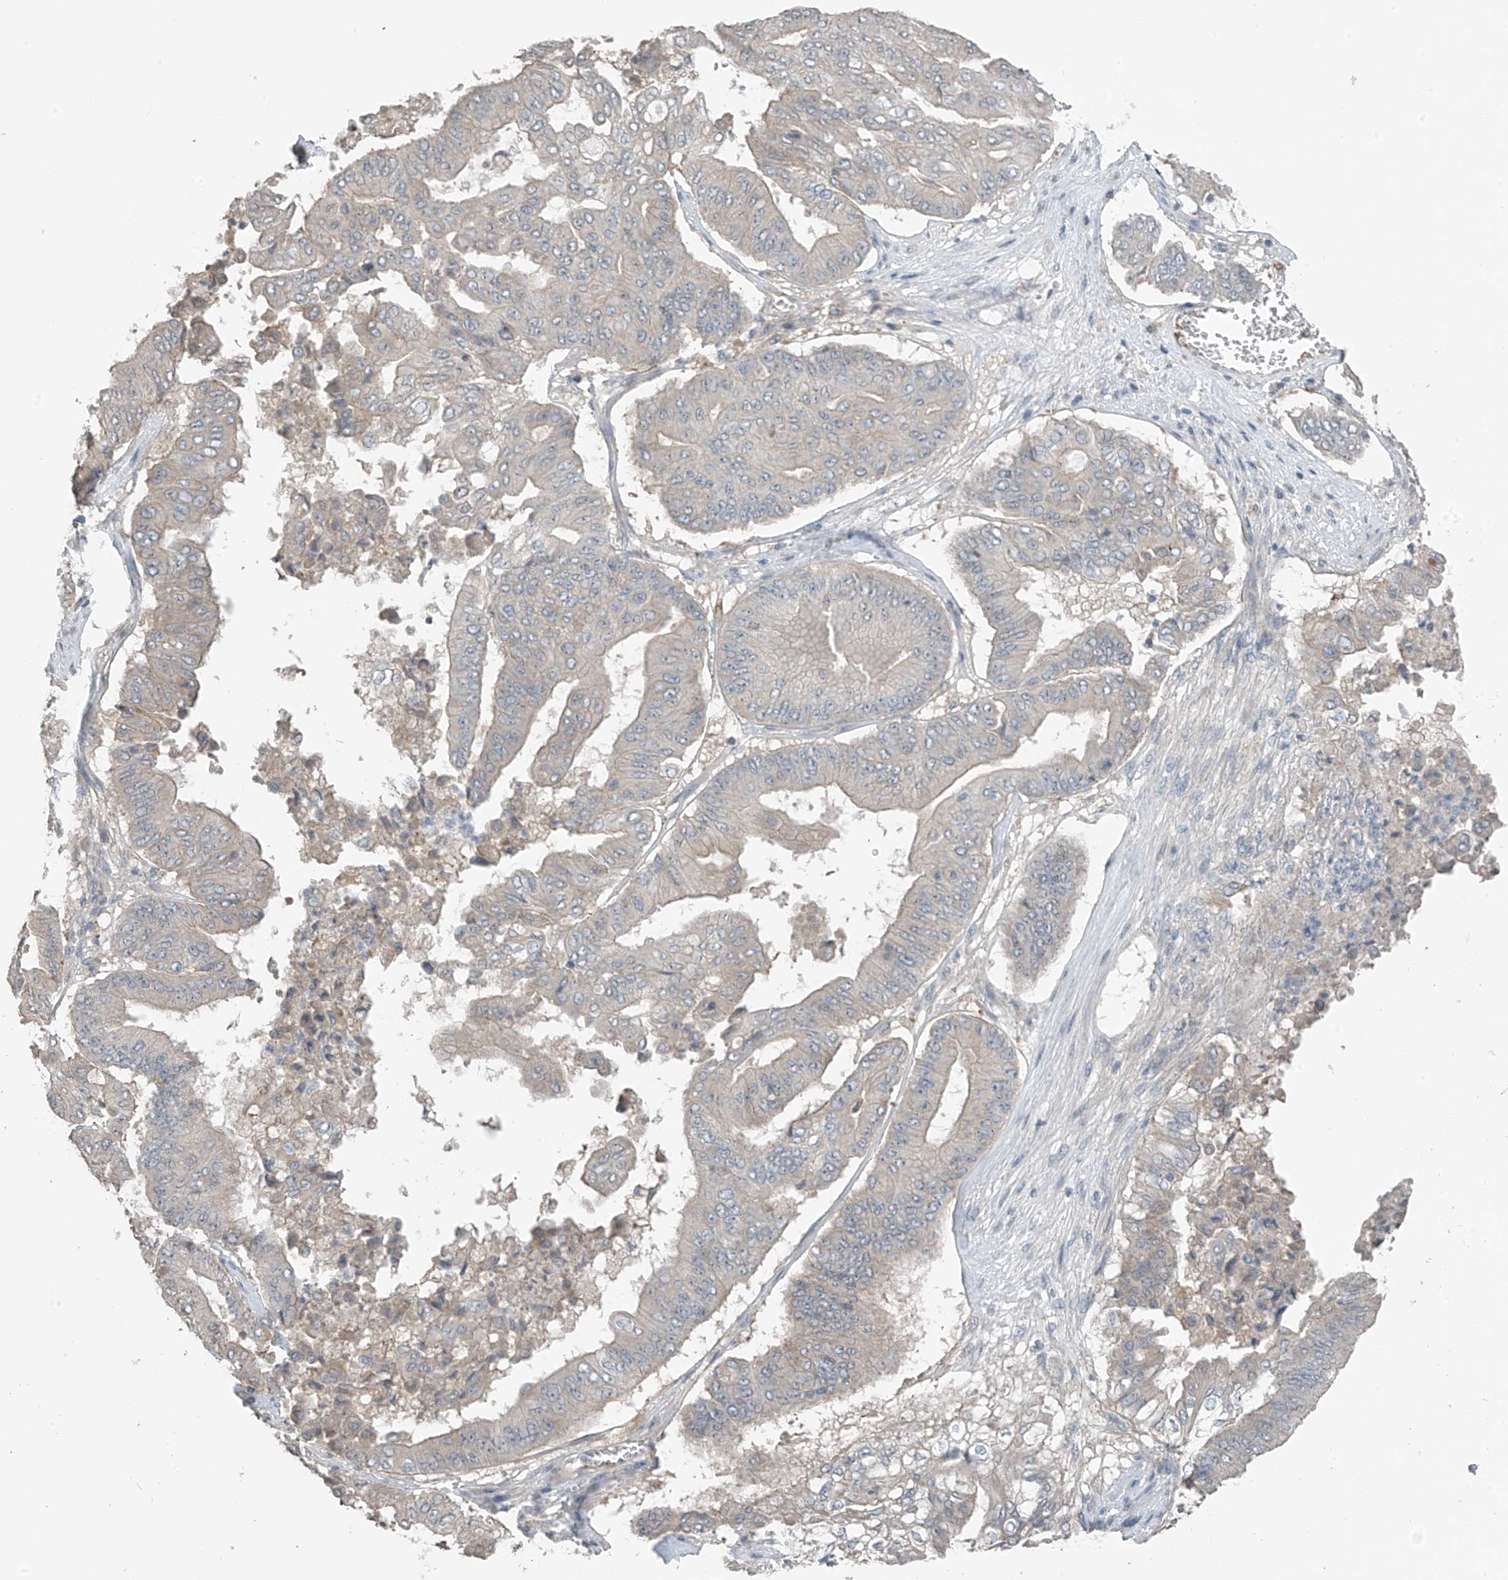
{"staining": {"intensity": "weak", "quantity": "<25%", "location": "cytoplasmic/membranous"}, "tissue": "pancreatic cancer", "cell_type": "Tumor cells", "image_type": "cancer", "snomed": [{"axis": "morphology", "description": "Adenocarcinoma, NOS"}, {"axis": "topography", "description": "Pancreas"}], "caption": "A micrograph of human adenocarcinoma (pancreatic) is negative for staining in tumor cells. (Immunohistochemistry, brightfield microscopy, high magnification).", "gene": "HOXA11", "patient": {"sex": "female", "age": 77}}